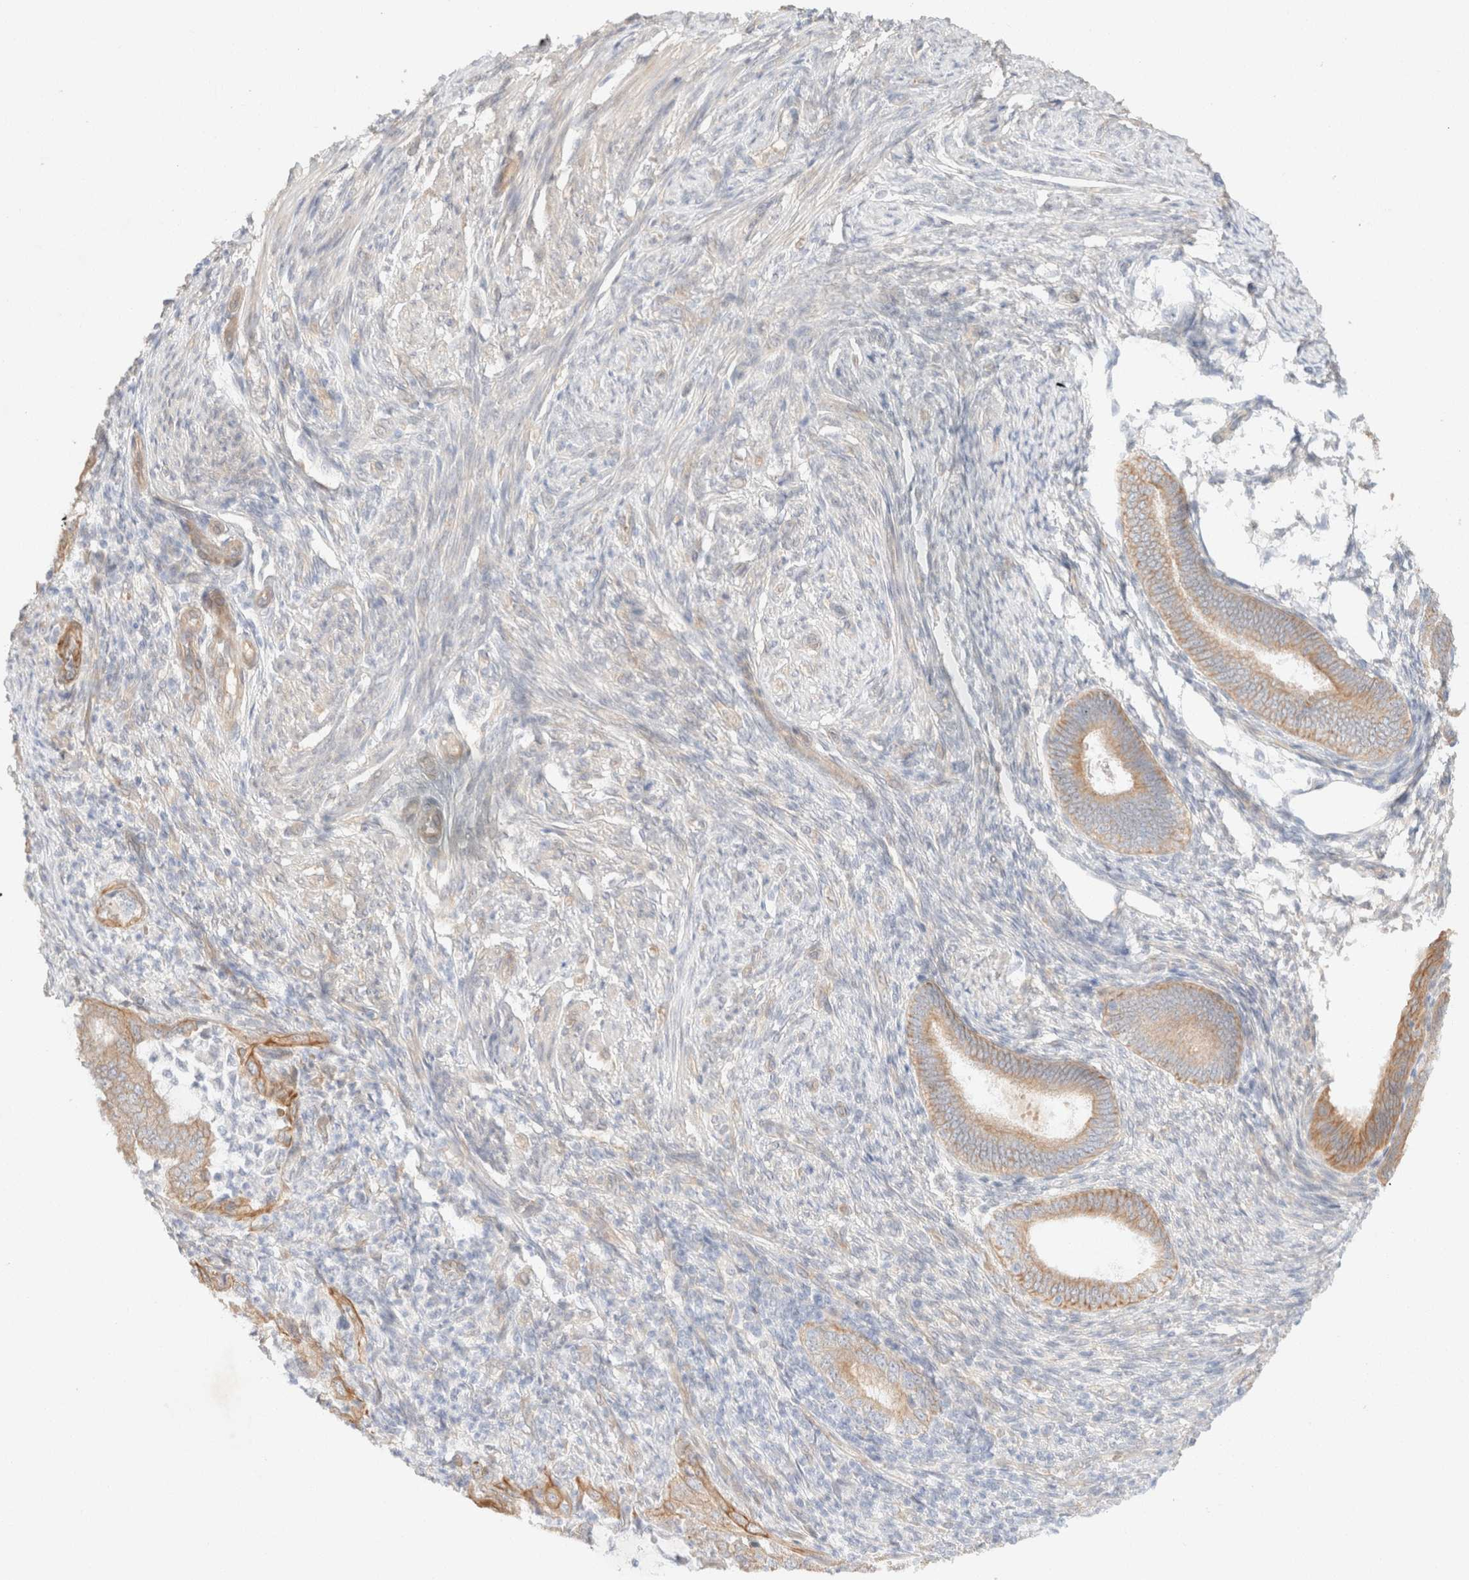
{"staining": {"intensity": "weak", "quantity": ">75%", "location": "cytoplasmic/membranous"}, "tissue": "endometrial cancer", "cell_type": "Tumor cells", "image_type": "cancer", "snomed": [{"axis": "morphology", "description": "Adenocarcinoma, NOS"}, {"axis": "topography", "description": "Endometrium"}], "caption": "A micrograph of human endometrial cancer (adenocarcinoma) stained for a protein exhibits weak cytoplasmic/membranous brown staining in tumor cells.", "gene": "CSNK1E", "patient": {"sex": "female", "age": 51}}